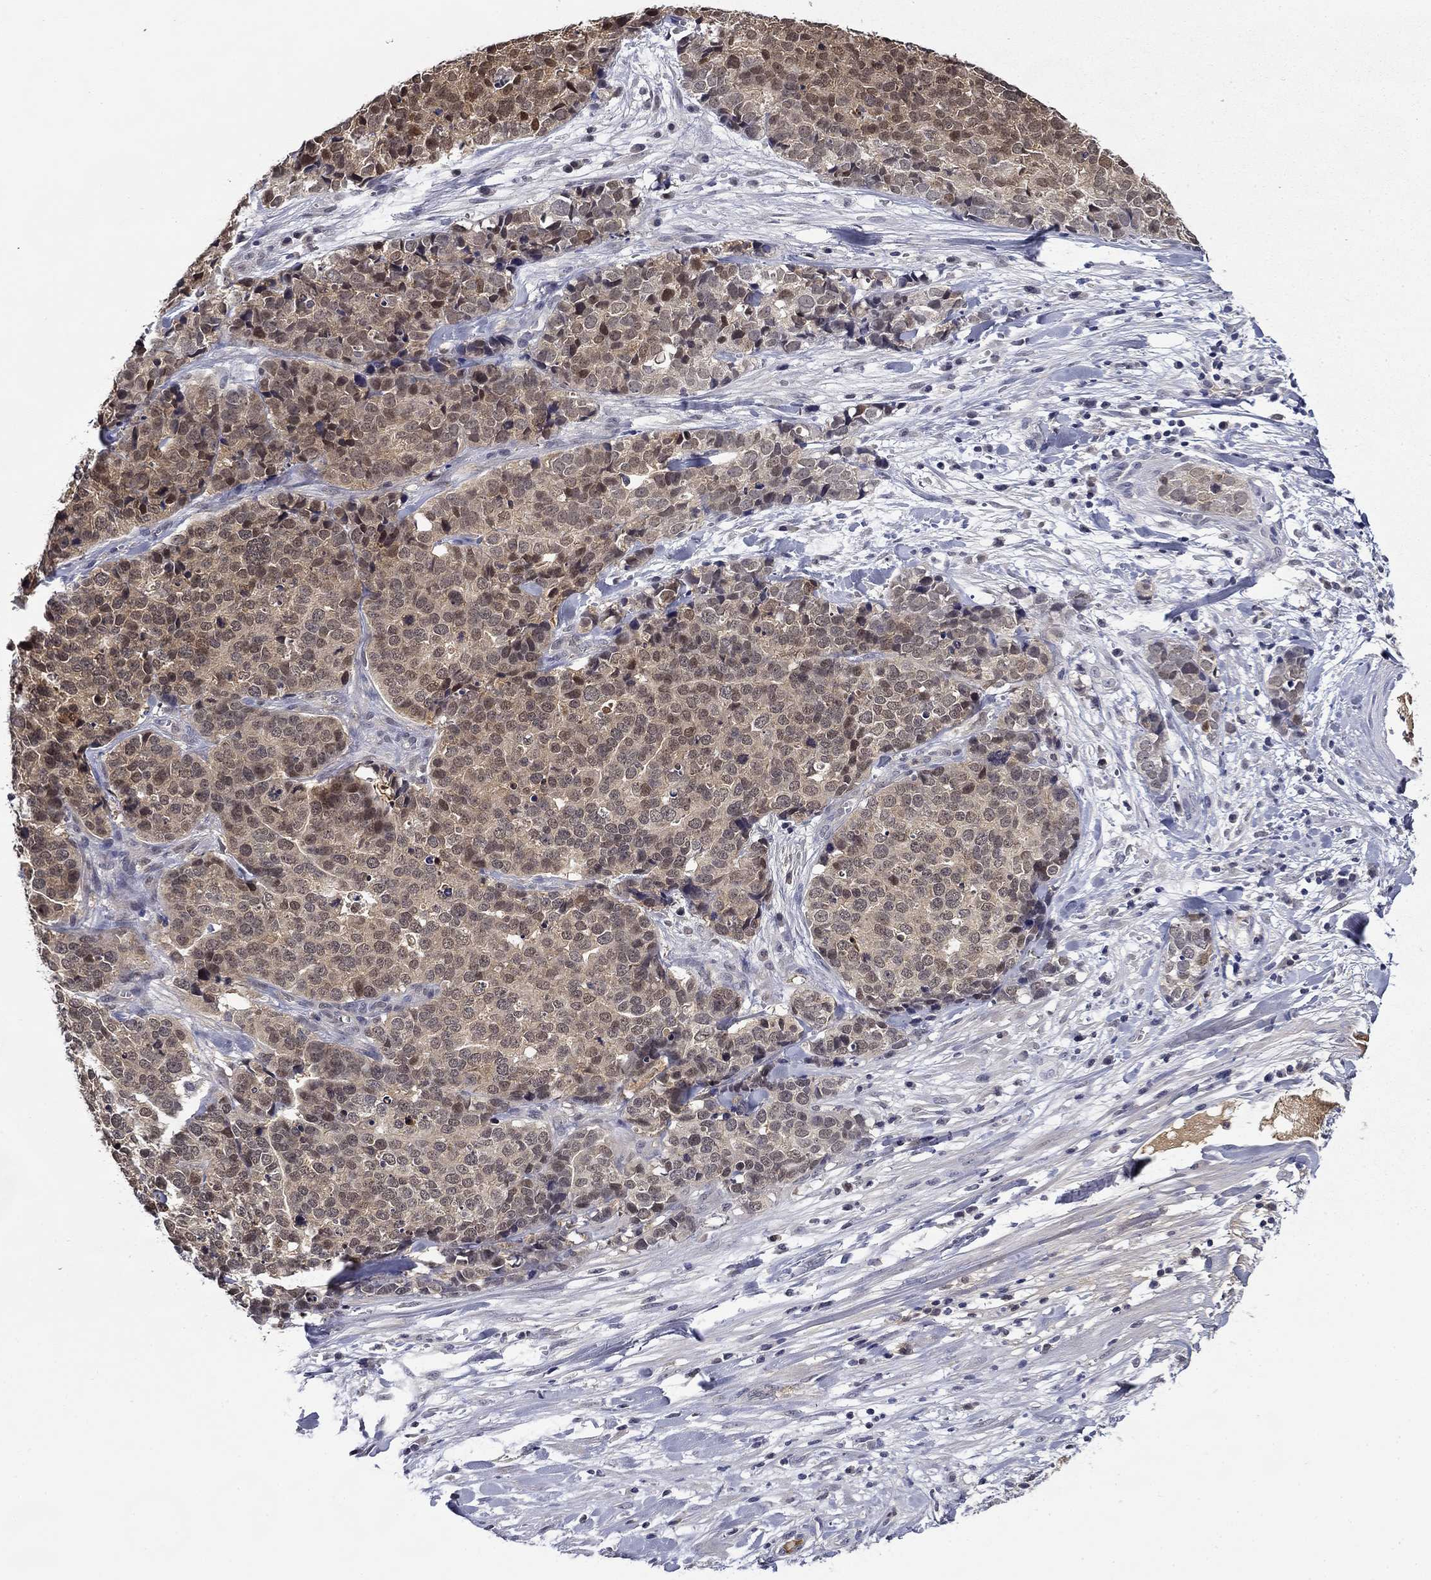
{"staining": {"intensity": "negative", "quantity": "none", "location": "none"}, "tissue": "ovarian cancer", "cell_type": "Tumor cells", "image_type": "cancer", "snomed": [{"axis": "morphology", "description": "Carcinoma, endometroid"}, {"axis": "topography", "description": "Ovary"}], "caption": "Immunohistochemistry image of endometroid carcinoma (ovarian) stained for a protein (brown), which displays no staining in tumor cells.", "gene": "DDTL", "patient": {"sex": "female", "age": 65}}